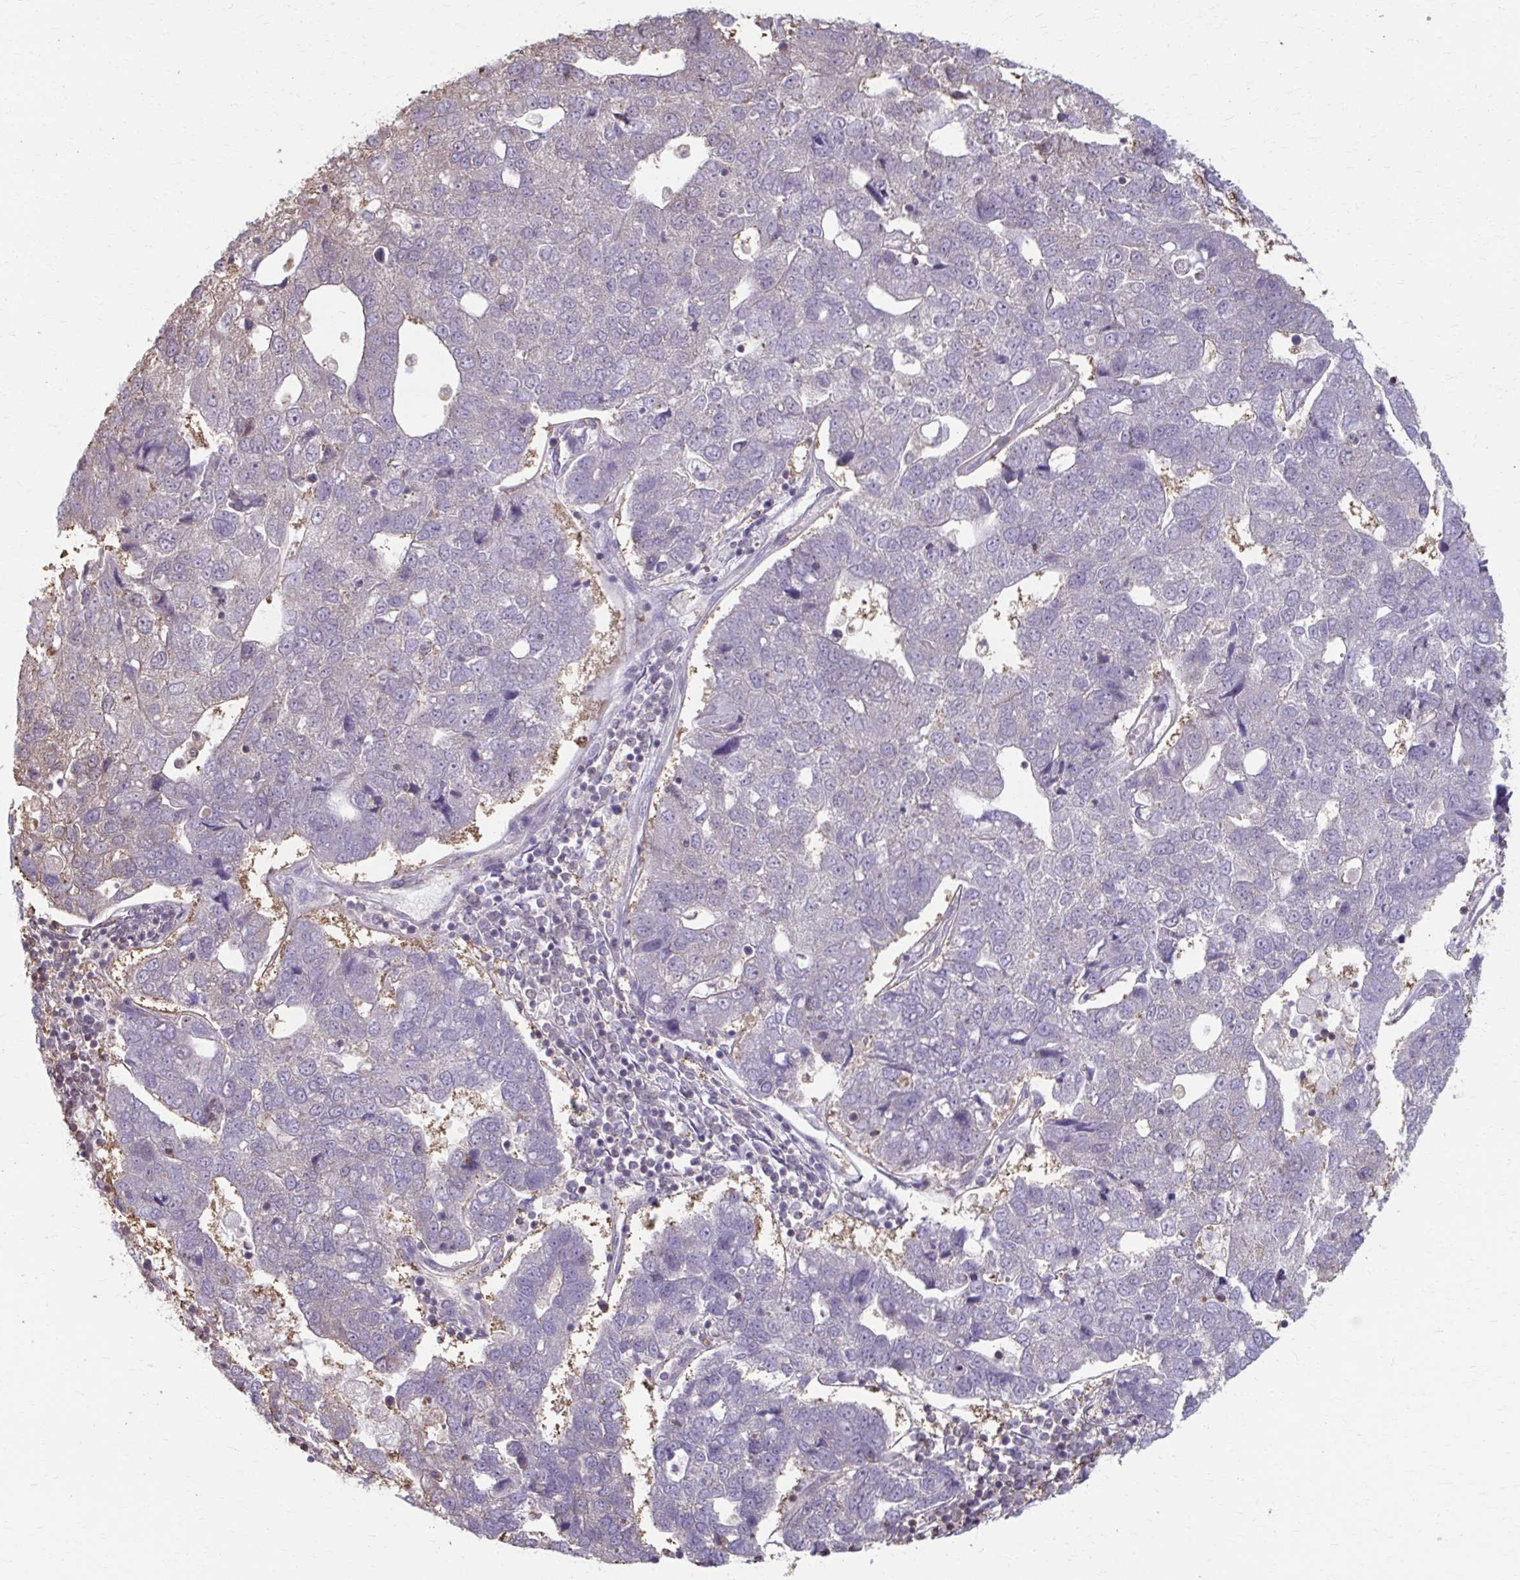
{"staining": {"intensity": "negative", "quantity": "none", "location": "none"}, "tissue": "pancreatic cancer", "cell_type": "Tumor cells", "image_type": "cancer", "snomed": [{"axis": "morphology", "description": "Adenocarcinoma, NOS"}, {"axis": "topography", "description": "Pancreas"}], "caption": "Histopathology image shows no protein positivity in tumor cells of pancreatic cancer (adenocarcinoma) tissue.", "gene": "ING4", "patient": {"sex": "female", "age": 61}}